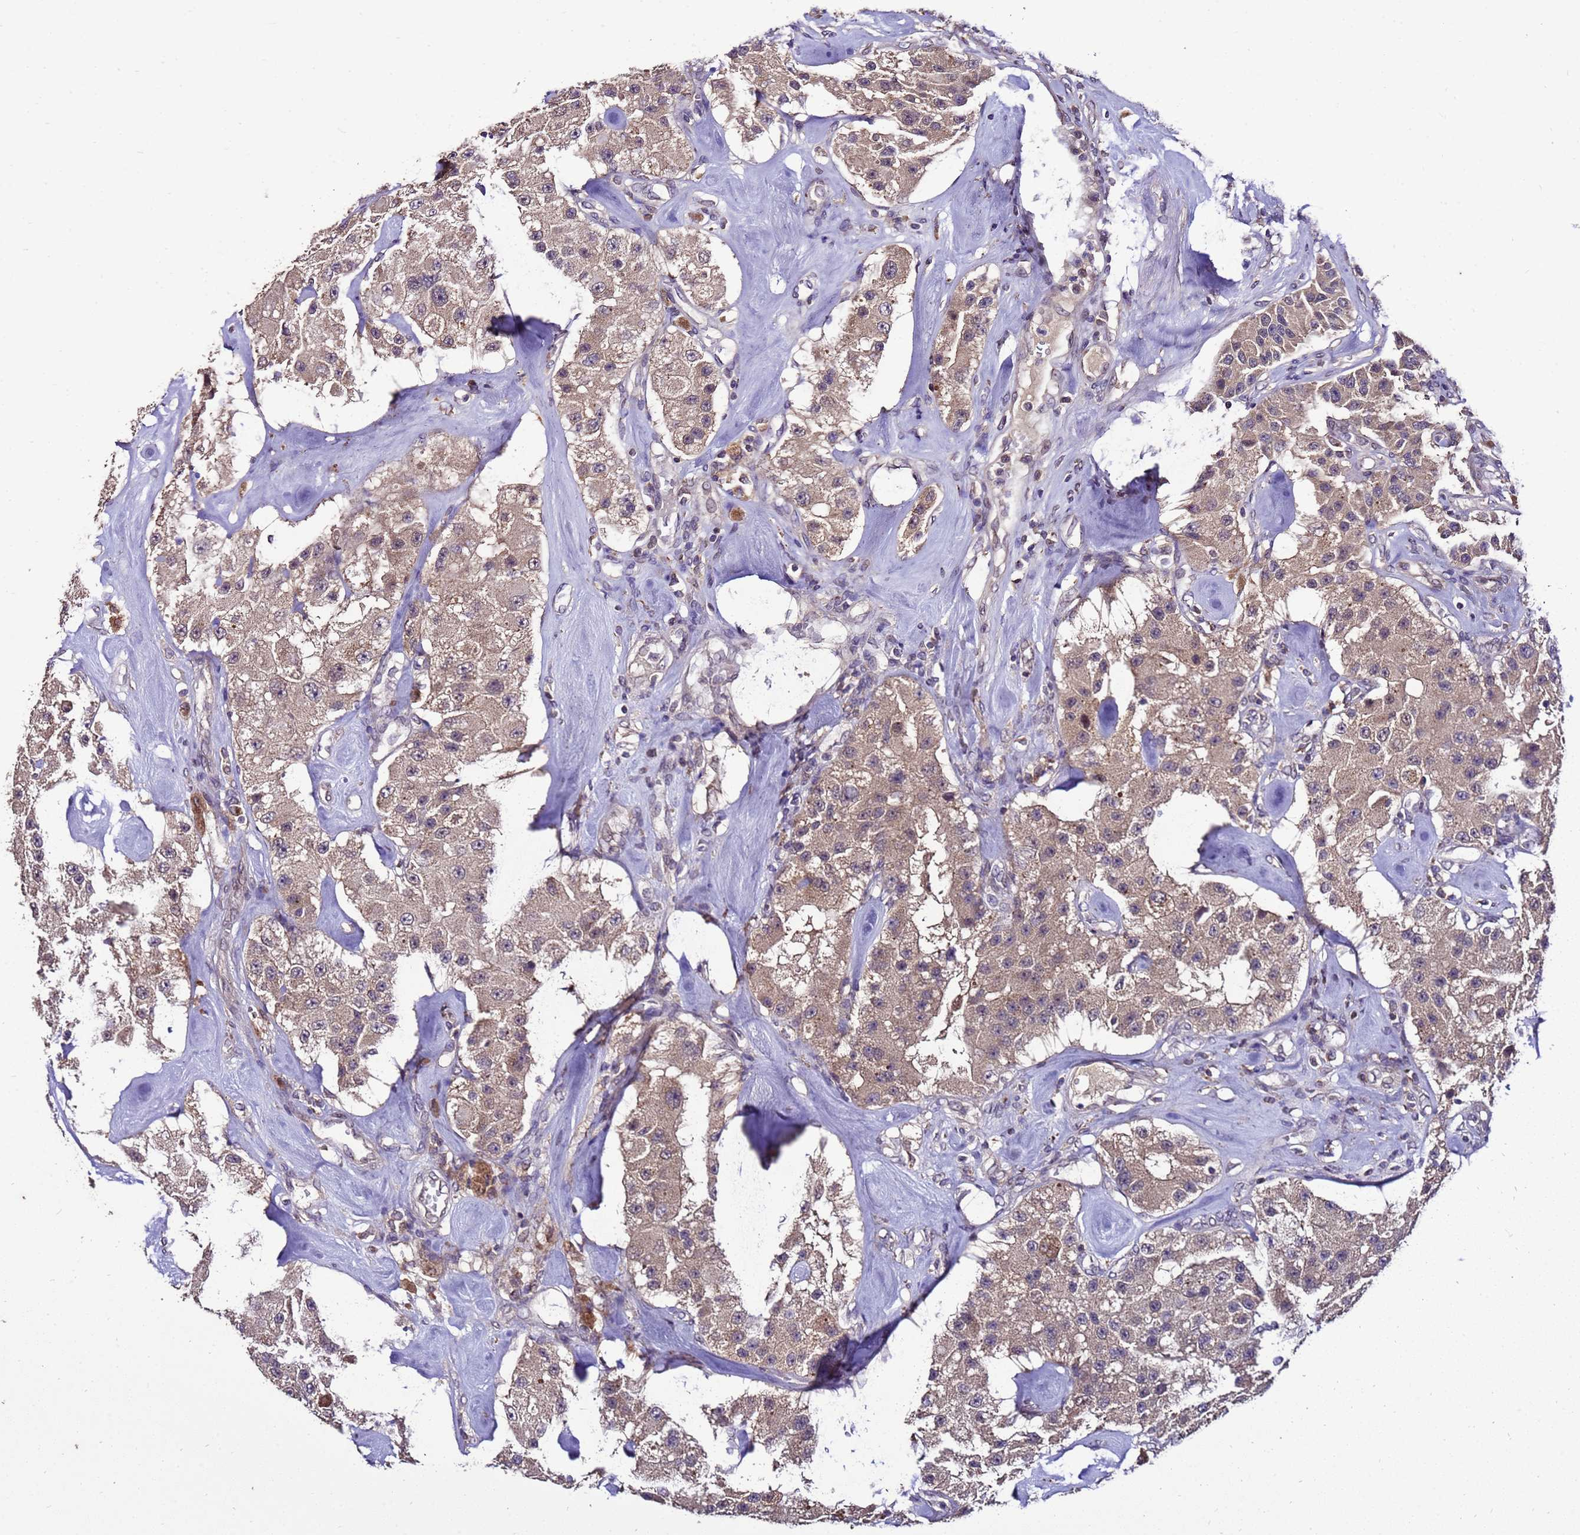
{"staining": {"intensity": "weak", "quantity": ">75%", "location": "cytoplasmic/membranous"}, "tissue": "carcinoid", "cell_type": "Tumor cells", "image_type": "cancer", "snomed": [{"axis": "morphology", "description": "Carcinoid, malignant, NOS"}, {"axis": "topography", "description": "Pancreas"}], "caption": "Brown immunohistochemical staining in malignant carcinoid demonstrates weak cytoplasmic/membranous expression in approximately >75% of tumor cells.", "gene": "ZNF329", "patient": {"sex": "male", "age": 41}}